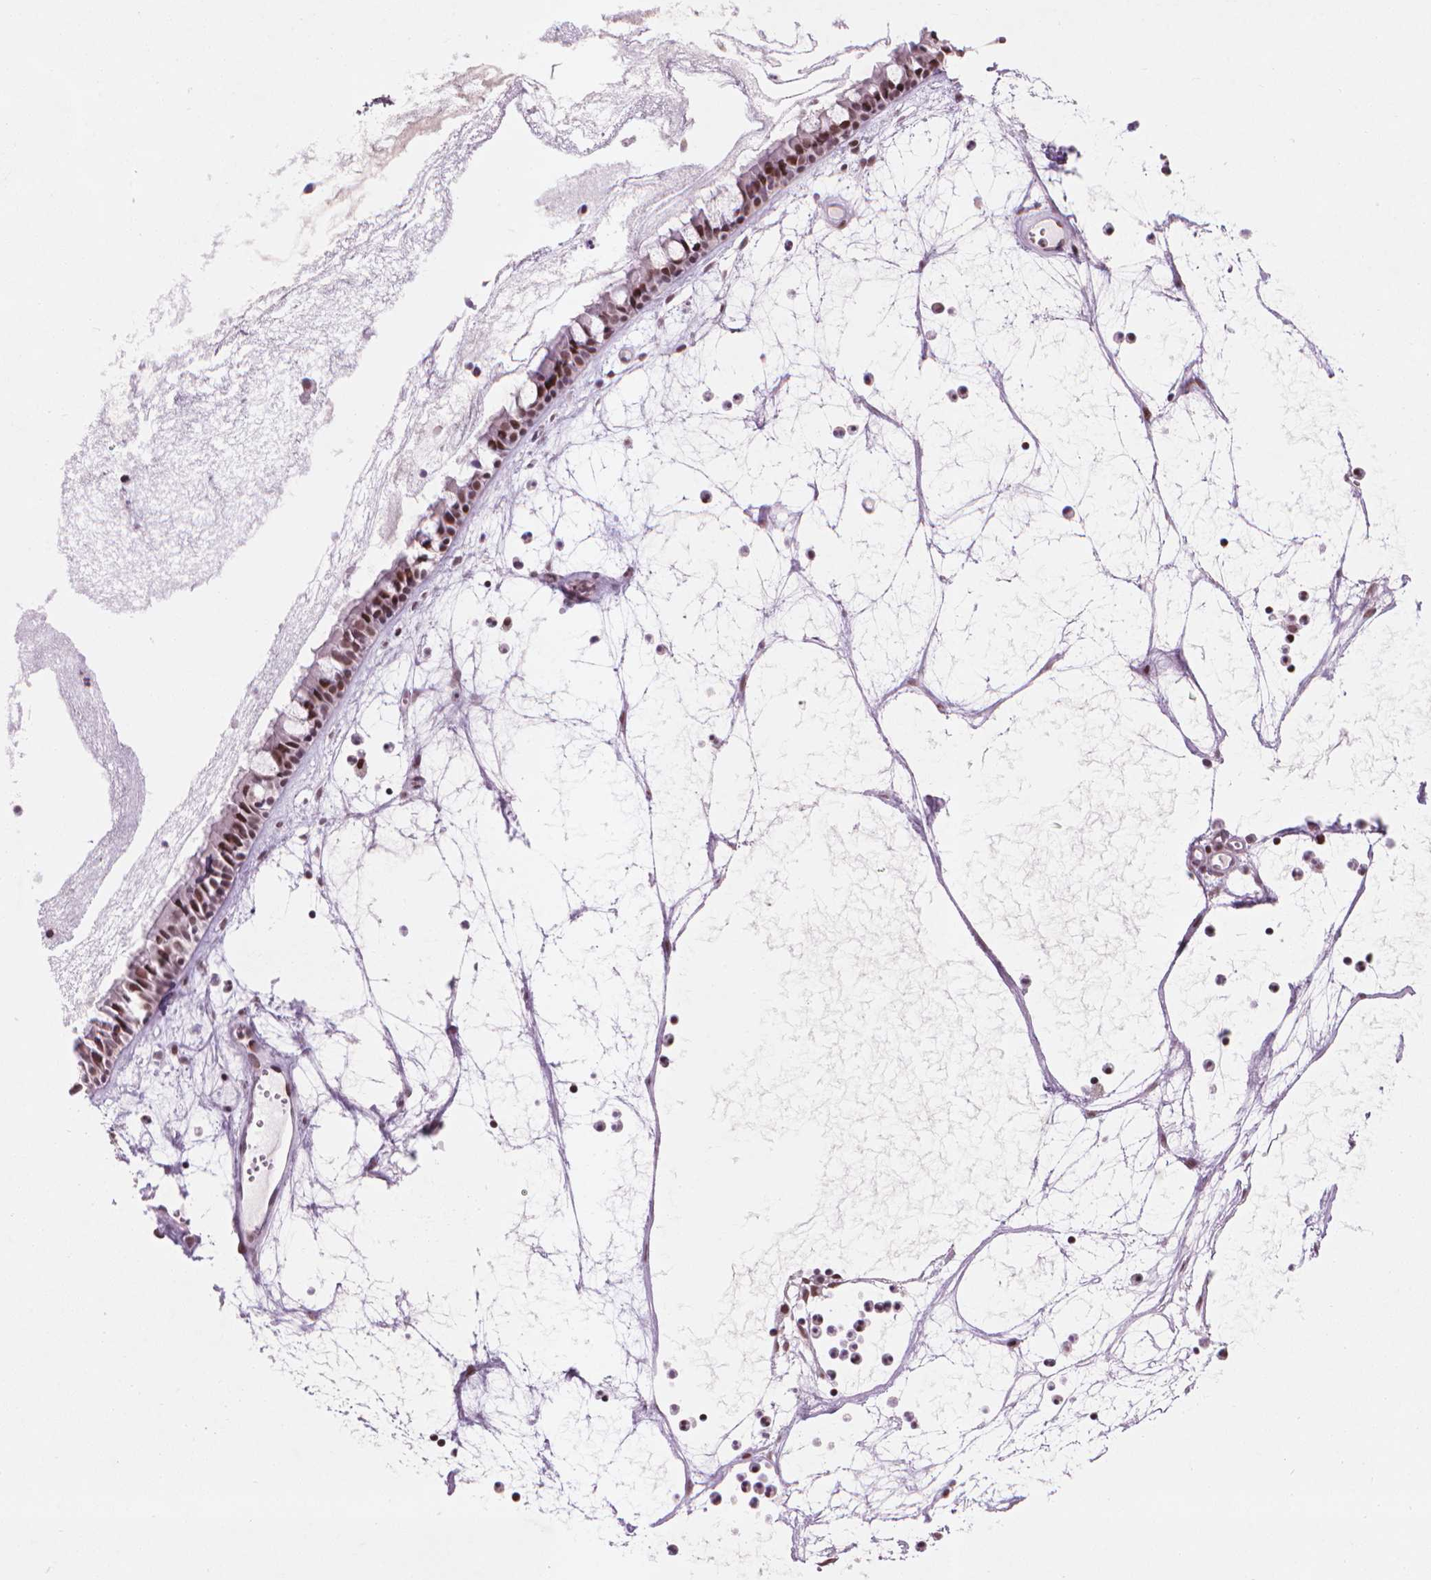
{"staining": {"intensity": "moderate", "quantity": ">75%", "location": "nuclear"}, "tissue": "nasopharynx", "cell_type": "Respiratory epithelial cells", "image_type": "normal", "snomed": [{"axis": "morphology", "description": "Normal tissue, NOS"}, {"axis": "topography", "description": "Nasopharynx"}], "caption": "Protein expression analysis of normal human nasopharynx reveals moderate nuclear expression in approximately >75% of respiratory epithelial cells. (DAB IHC, brown staining for protein, blue staining for nuclei).", "gene": "HES7", "patient": {"sex": "male", "age": 31}}